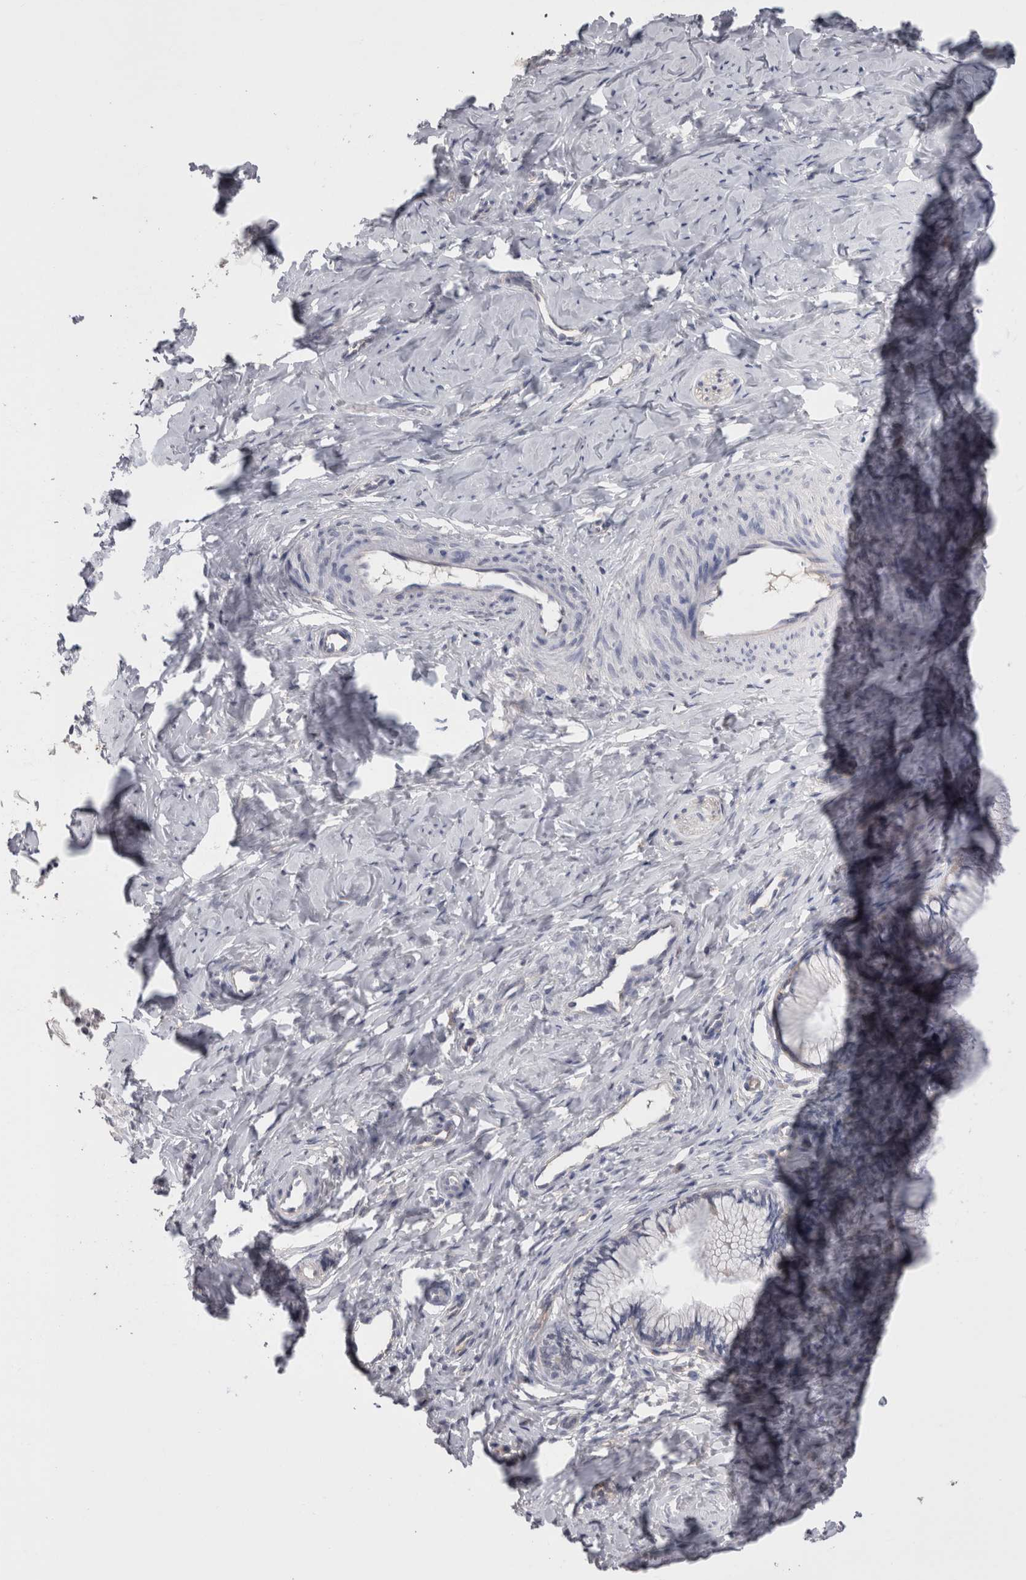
{"staining": {"intensity": "negative", "quantity": "none", "location": "none"}, "tissue": "cervix", "cell_type": "Glandular cells", "image_type": "normal", "snomed": [{"axis": "morphology", "description": "Normal tissue, NOS"}, {"axis": "topography", "description": "Cervix"}], "caption": "This is an IHC image of benign cervix. There is no expression in glandular cells.", "gene": "NECTIN2", "patient": {"sex": "female", "age": 27}}